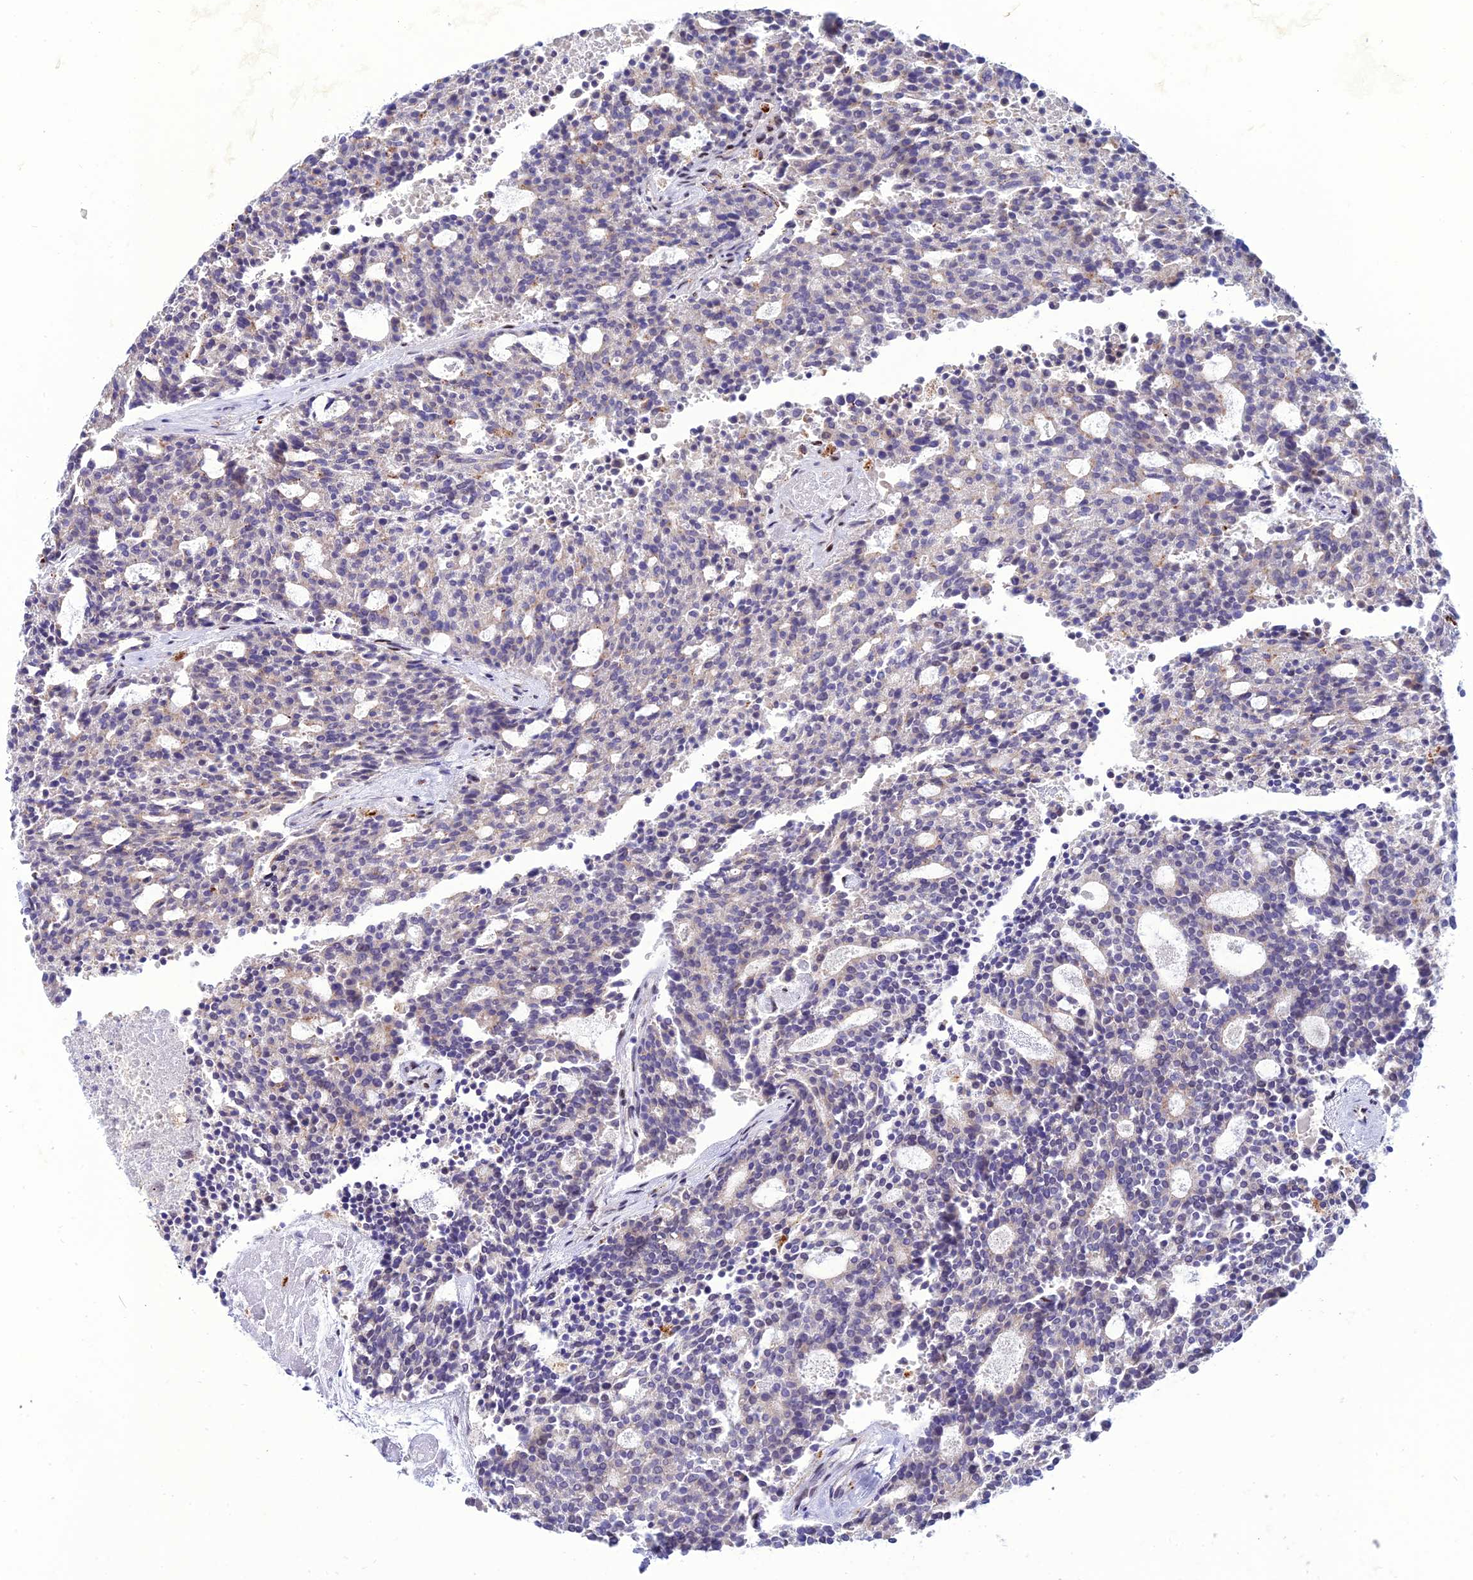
{"staining": {"intensity": "negative", "quantity": "none", "location": "none"}, "tissue": "carcinoid", "cell_type": "Tumor cells", "image_type": "cancer", "snomed": [{"axis": "morphology", "description": "Carcinoid, malignant, NOS"}, {"axis": "topography", "description": "Pancreas"}], "caption": "Immunohistochemistry (IHC) photomicrograph of neoplastic tissue: malignant carcinoid stained with DAB (3,3'-diaminobenzidine) shows no significant protein expression in tumor cells.", "gene": "HIC1", "patient": {"sex": "female", "age": 54}}